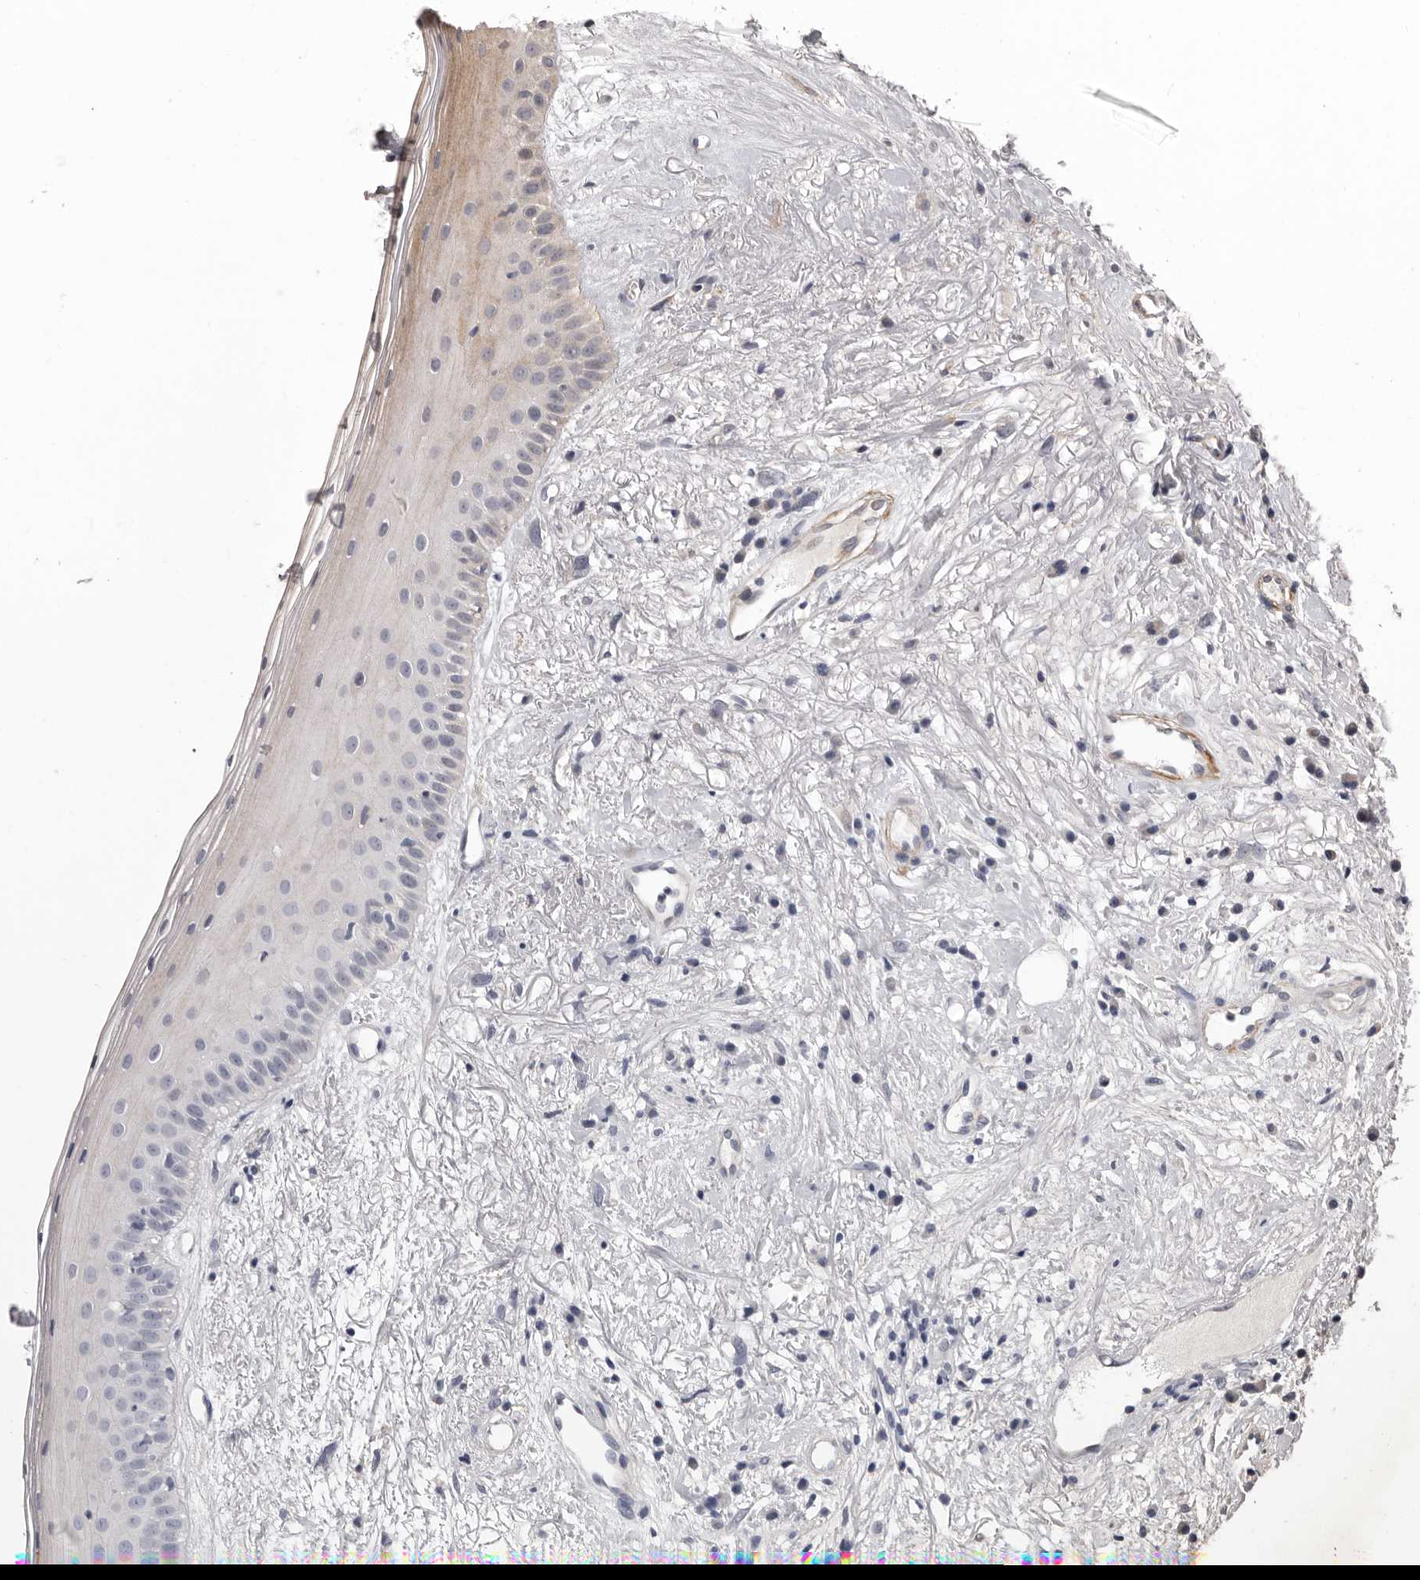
{"staining": {"intensity": "moderate", "quantity": "25%-75%", "location": "cytoplasmic/membranous"}, "tissue": "oral mucosa", "cell_type": "Squamous epithelial cells", "image_type": "normal", "snomed": [{"axis": "morphology", "description": "Normal tissue, NOS"}, {"axis": "topography", "description": "Oral tissue"}], "caption": "Immunohistochemical staining of benign oral mucosa reveals 25%-75% levels of moderate cytoplasmic/membranous protein expression in approximately 25%-75% of squamous epithelial cells.", "gene": "FGFR4", "patient": {"sex": "female", "age": 63}}